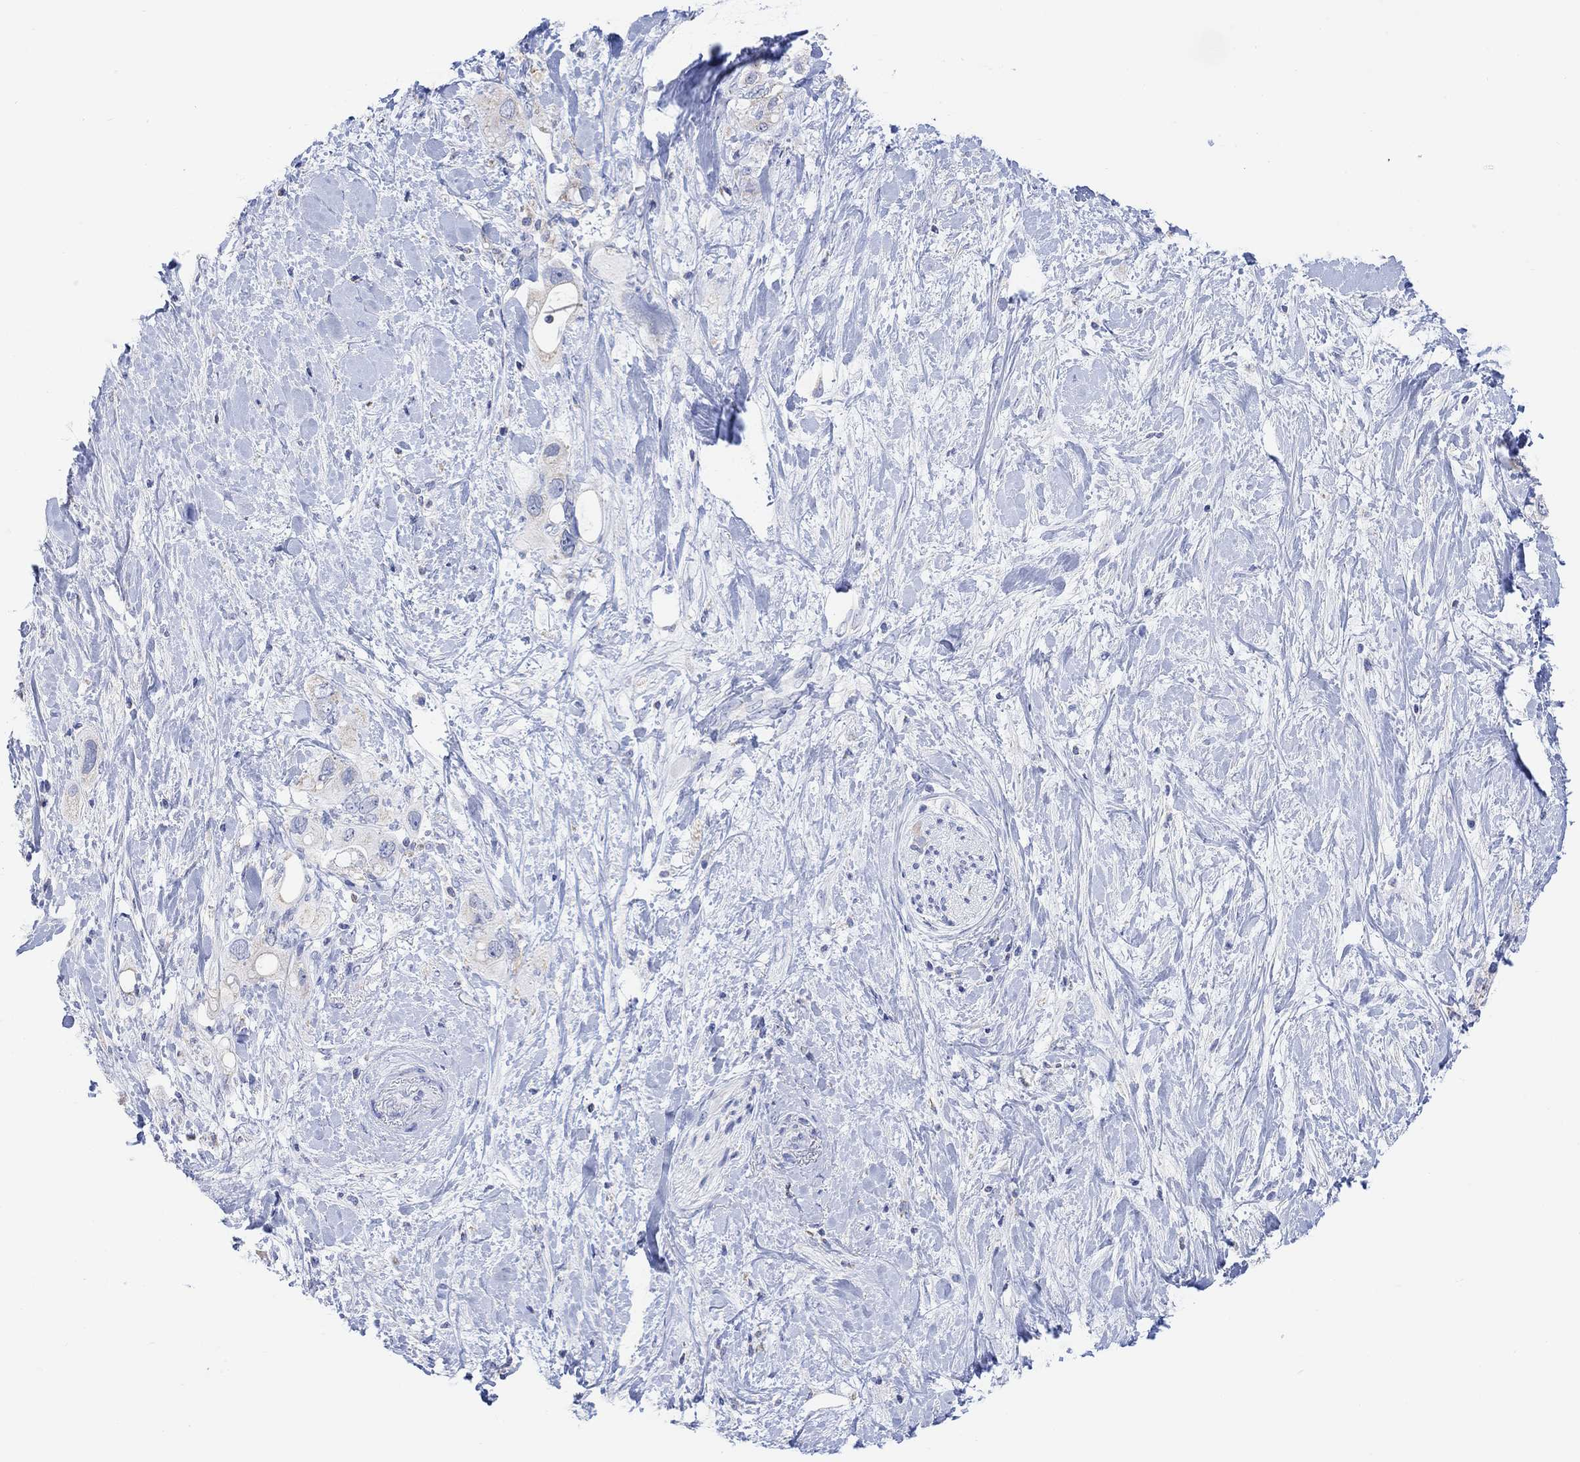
{"staining": {"intensity": "negative", "quantity": "none", "location": "none"}, "tissue": "pancreatic cancer", "cell_type": "Tumor cells", "image_type": "cancer", "snomed": [{"axis": "morphology", "description": "Adenocarcinoma, NOS"}, {"axis": "topography", "description": "Pancreas"}], "caption": "Micrograph shows no protein expression in tumor cells of adenocarcinoma (pancreatic) tissue.", "gene": "SYT12", "patient": {"sex": "female", "age": 56}}